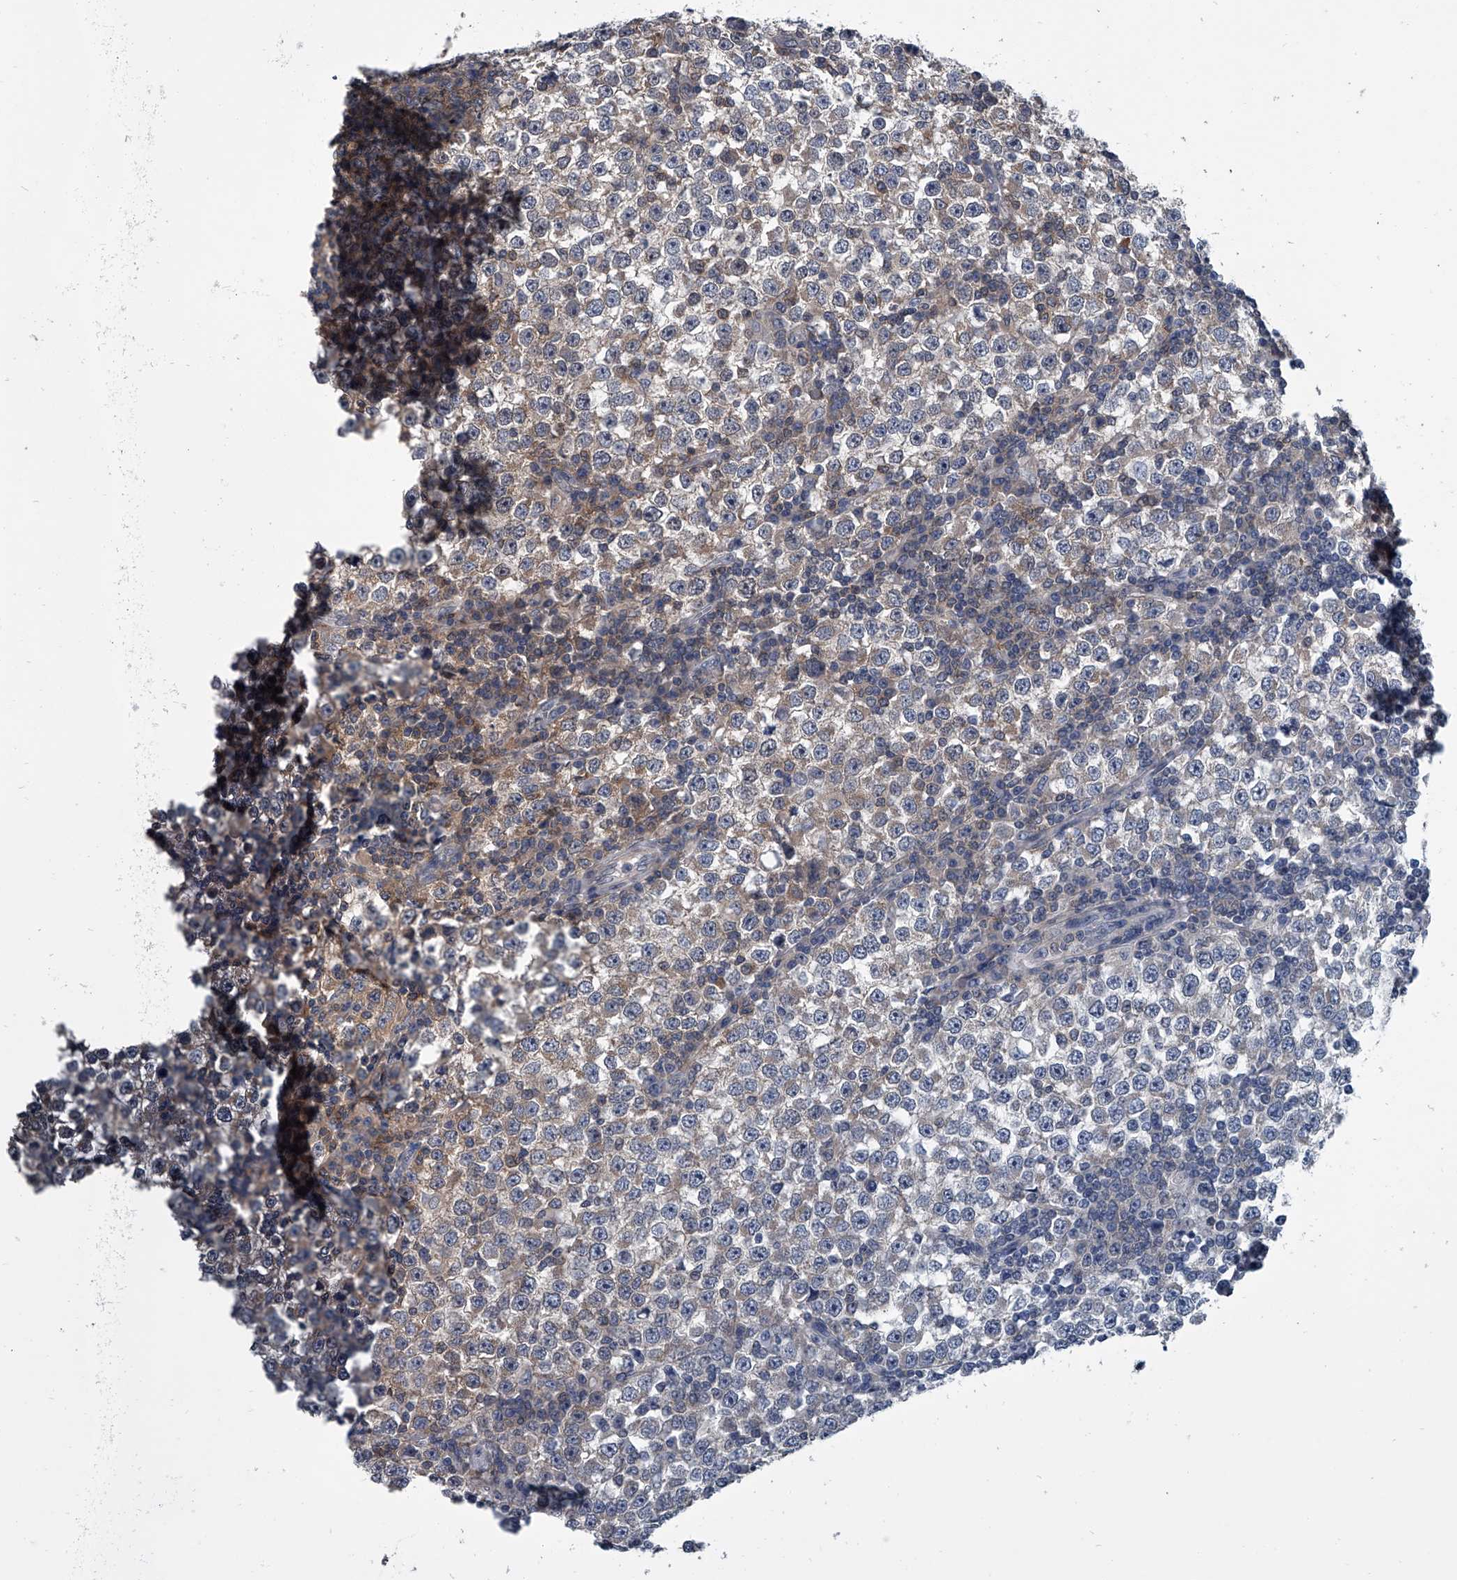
{"staining": {"intensity": "weak", "quantity": "<25%", "location": "cytoplasmic/membranous"}, "tissue": "testis cancer", "cell_type": "Tumor cells", "image_type": "cancer", "snomed": [{"axis": "morphology", "description": "Seminoma, NOS"}, {"axis": "topography", "description": "Testis"}], "caption": "IHC histopathology image of neoplastic tissue: human testis cancer (seminoma) stained with DAB exhibits no significant protein expression in tumor cells.", "gene": "PPP2R5D", "patient": {"sex": "male", "age": 65}}